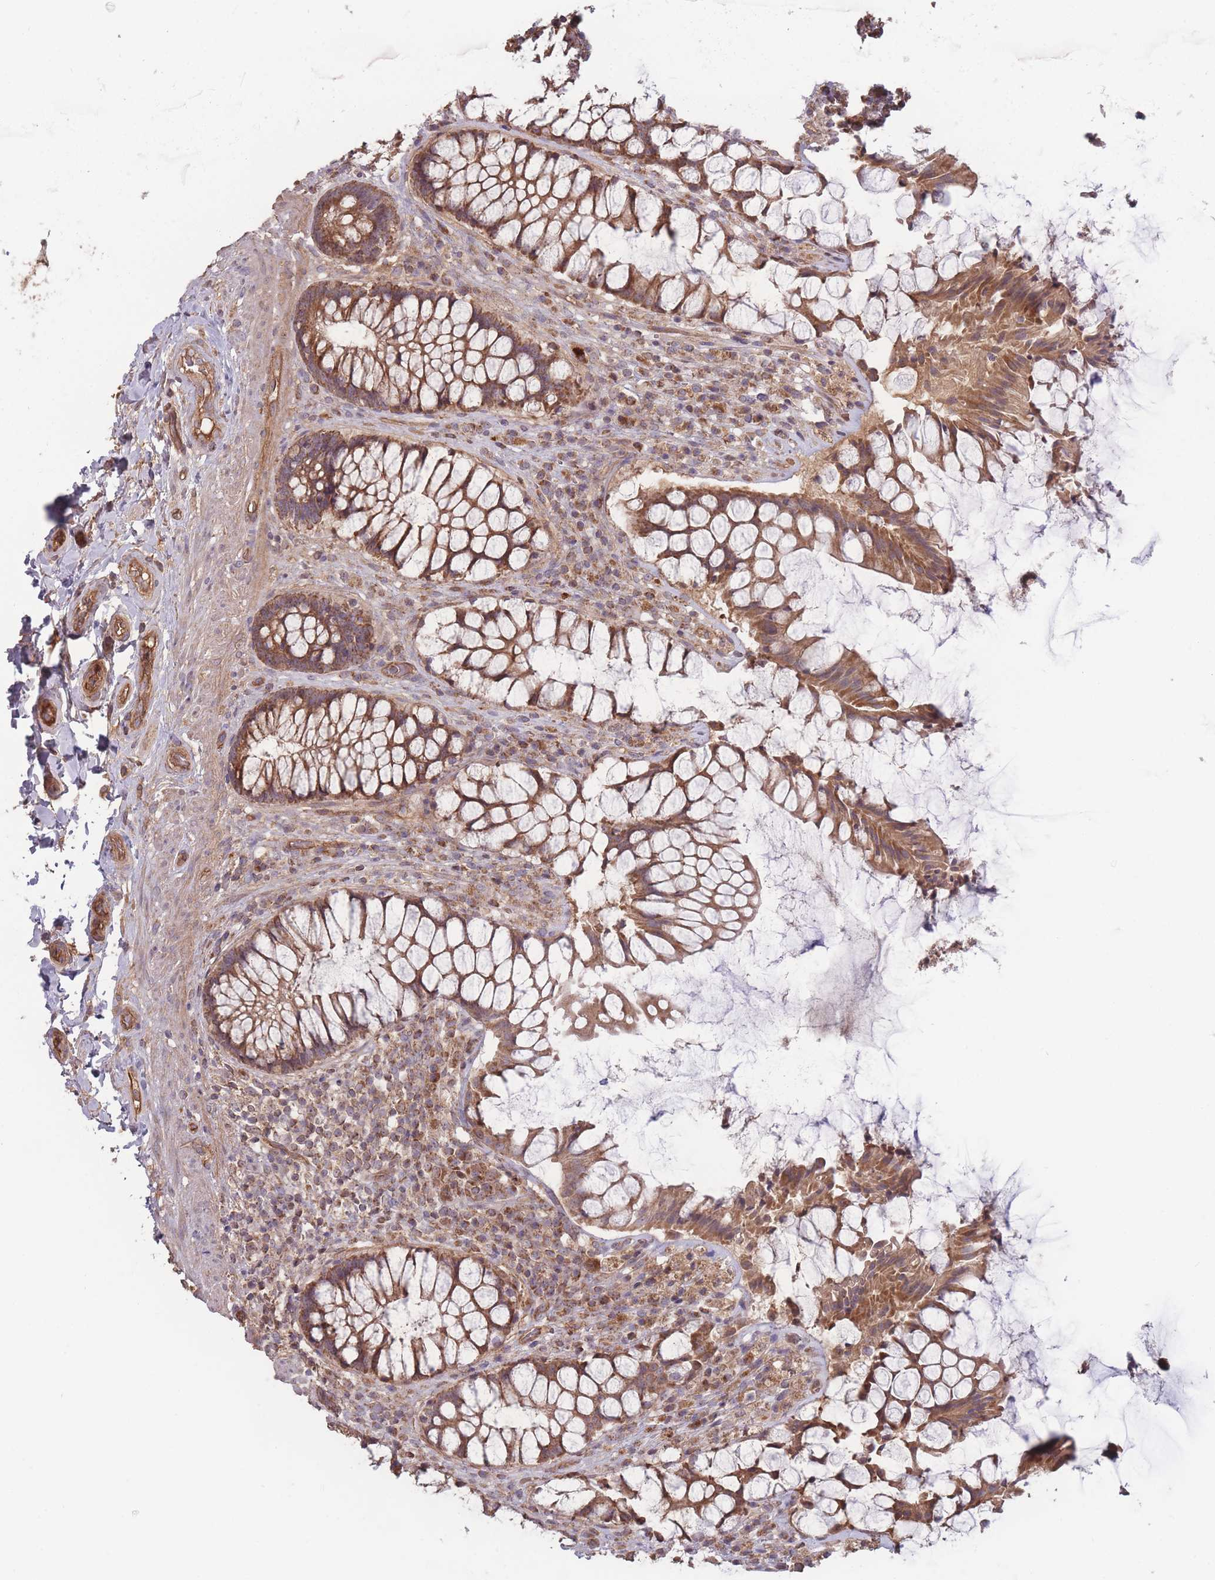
{"staining": {"intensity": "moderate", "quantity": ">75%", "location": "cytoplasmic/membranous"}, "tissue": "rectum", "cell_type": "Glandular cells", "image_type": "normal", "snomed": [{"axis": "morphology", "description": "Normal tissue, NOS"}, {"axis": "topography", "description": "Rectum"}], "caption": "IHC (DAB) staining of unremarkable human rectum displays moderate cytoplasmic/membranous protein positivity in approximately >75% of glandular cells. The staining was performed using DAB (3,3'-diaminobenzidine) to visualize the protein expression in brown, while the nuclei were stained in blue with hematoxylin (Magnification: 20x).", "gene": "ATP5MGL", "patient": {"sex": "female", "age": 58}}